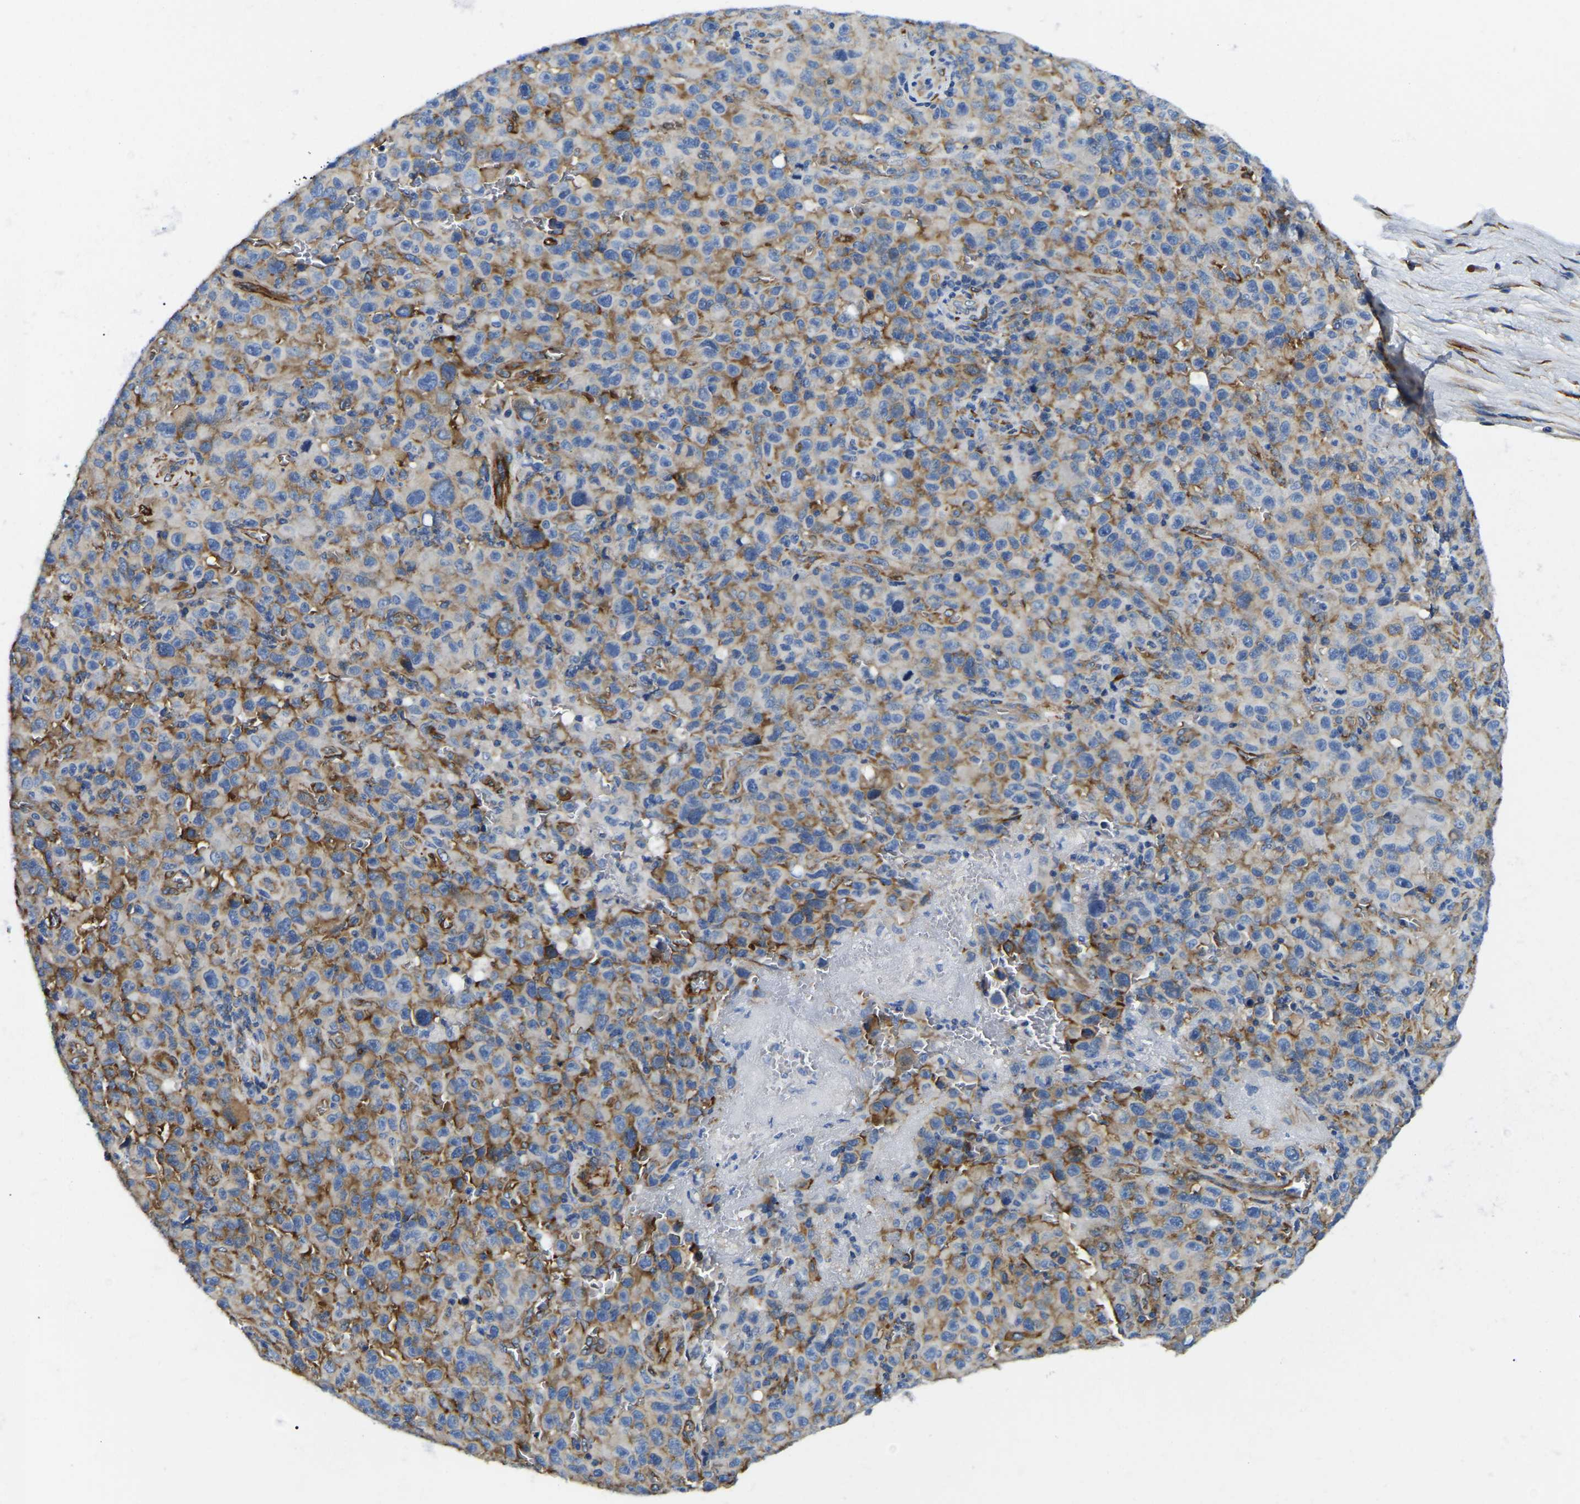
{"staining": {"intensity": "moderate", "quantity": "25%-75%", "location": "cytoplasmic/membranous"}, "tissue": "melanoma", "cell_type": "Tumor cells", "image_type": "cancer", "snomed": [{"axis": "morphology", "description": "Malignant melanoma, NOS"}, {"axis": "topography", "description": "Skin"}], "caption": "Malignant melanoma stained with a brown dye demonstrates moderate cytoplasmic/membranous positive expression in approximately 25%-75% of tumor cells.", "gene": "DUSP8", "patient": {"sex": "female", "age": 82}}